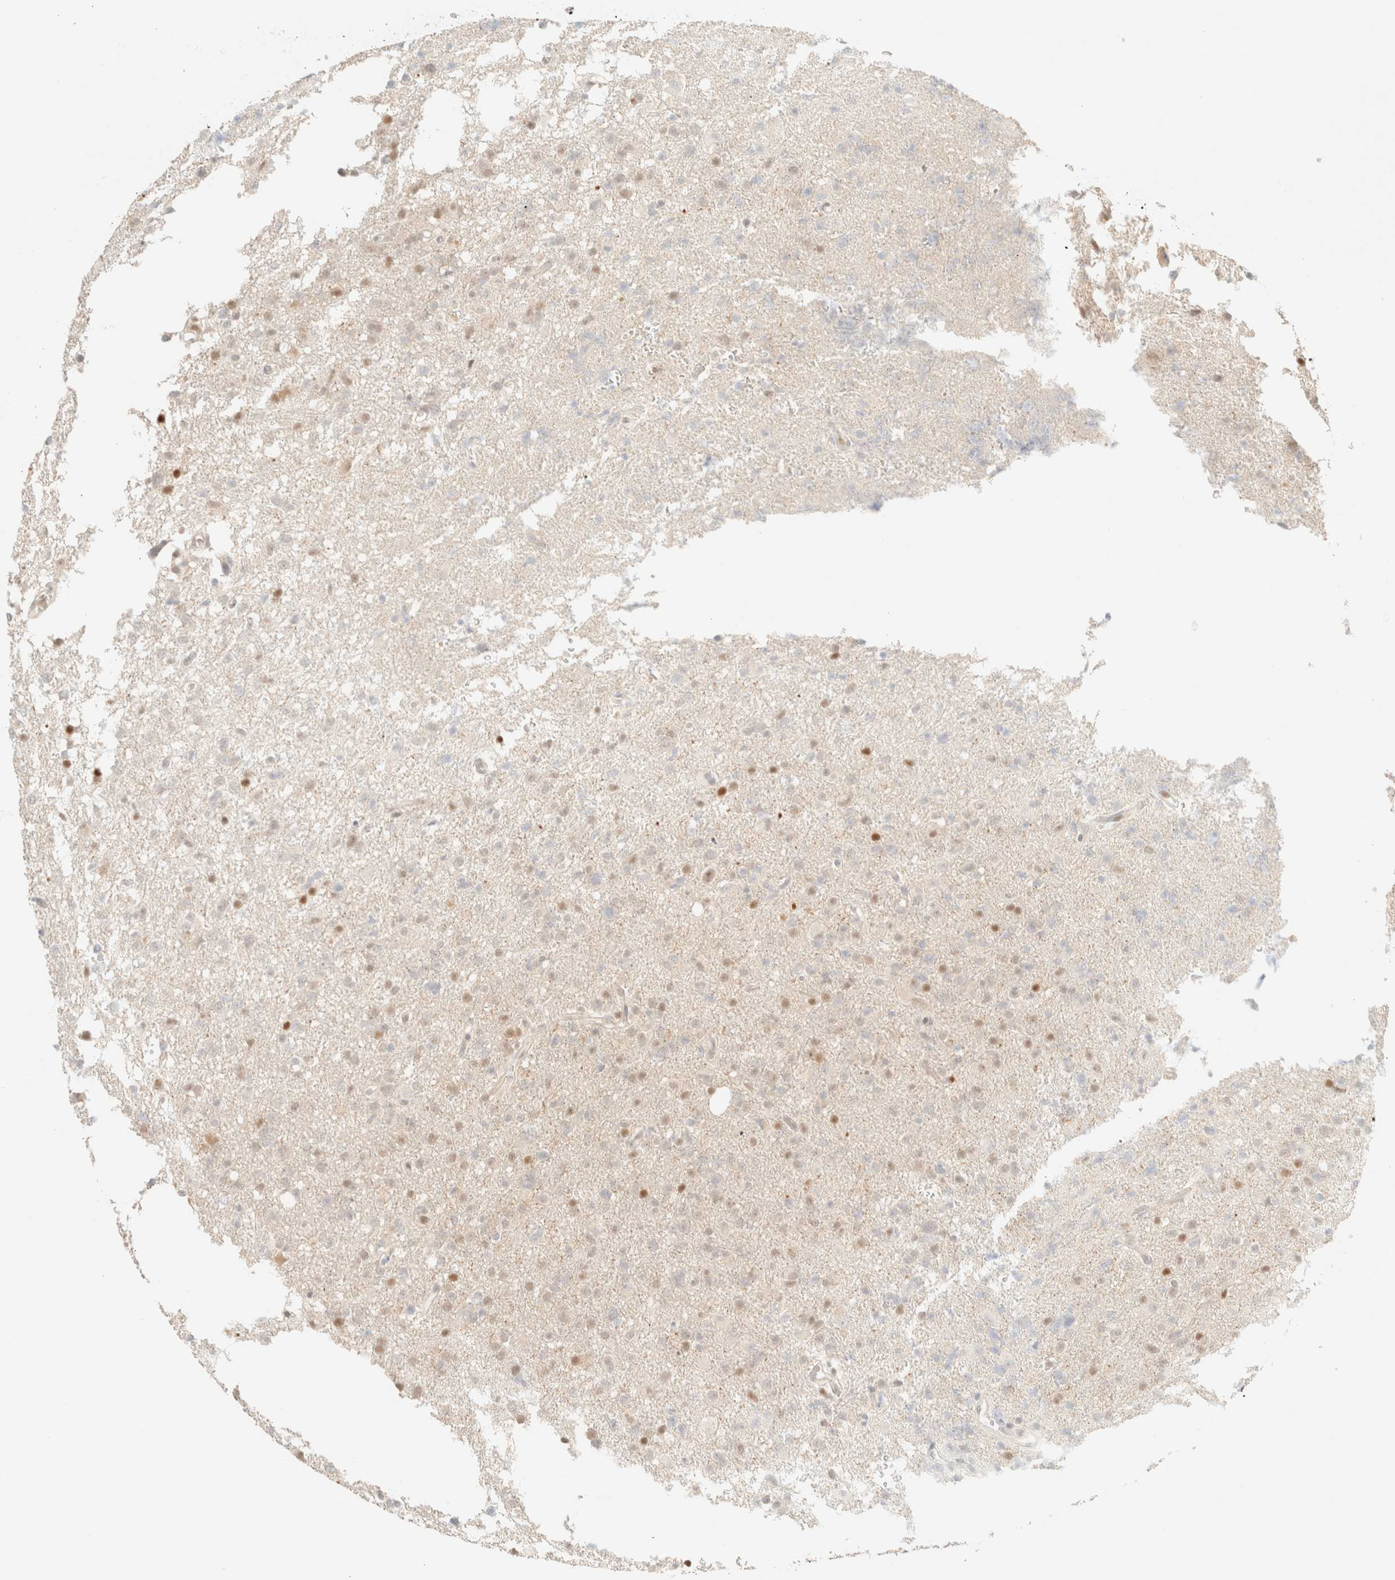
{"staining": {"intensity": "moderate", "quantity": "<25%", "location": "nuclear"}, "tissue": "glioma", "cell_type": "Tumor cells", "image_type": "cancer", "snomed": [{"axis": "morphology", "description": "Glioma, malignant, High grade"}, {"axis": "topography", "description": "Brain"}], "caption": "DAB immunohistochemical staining of human high-grade glioma (malignant) exhibits moderate nuclear protein staining in approximately <25% of tumor cells.", "gene": "TSR1", "patient": {"sex": "female", "age": 57}}